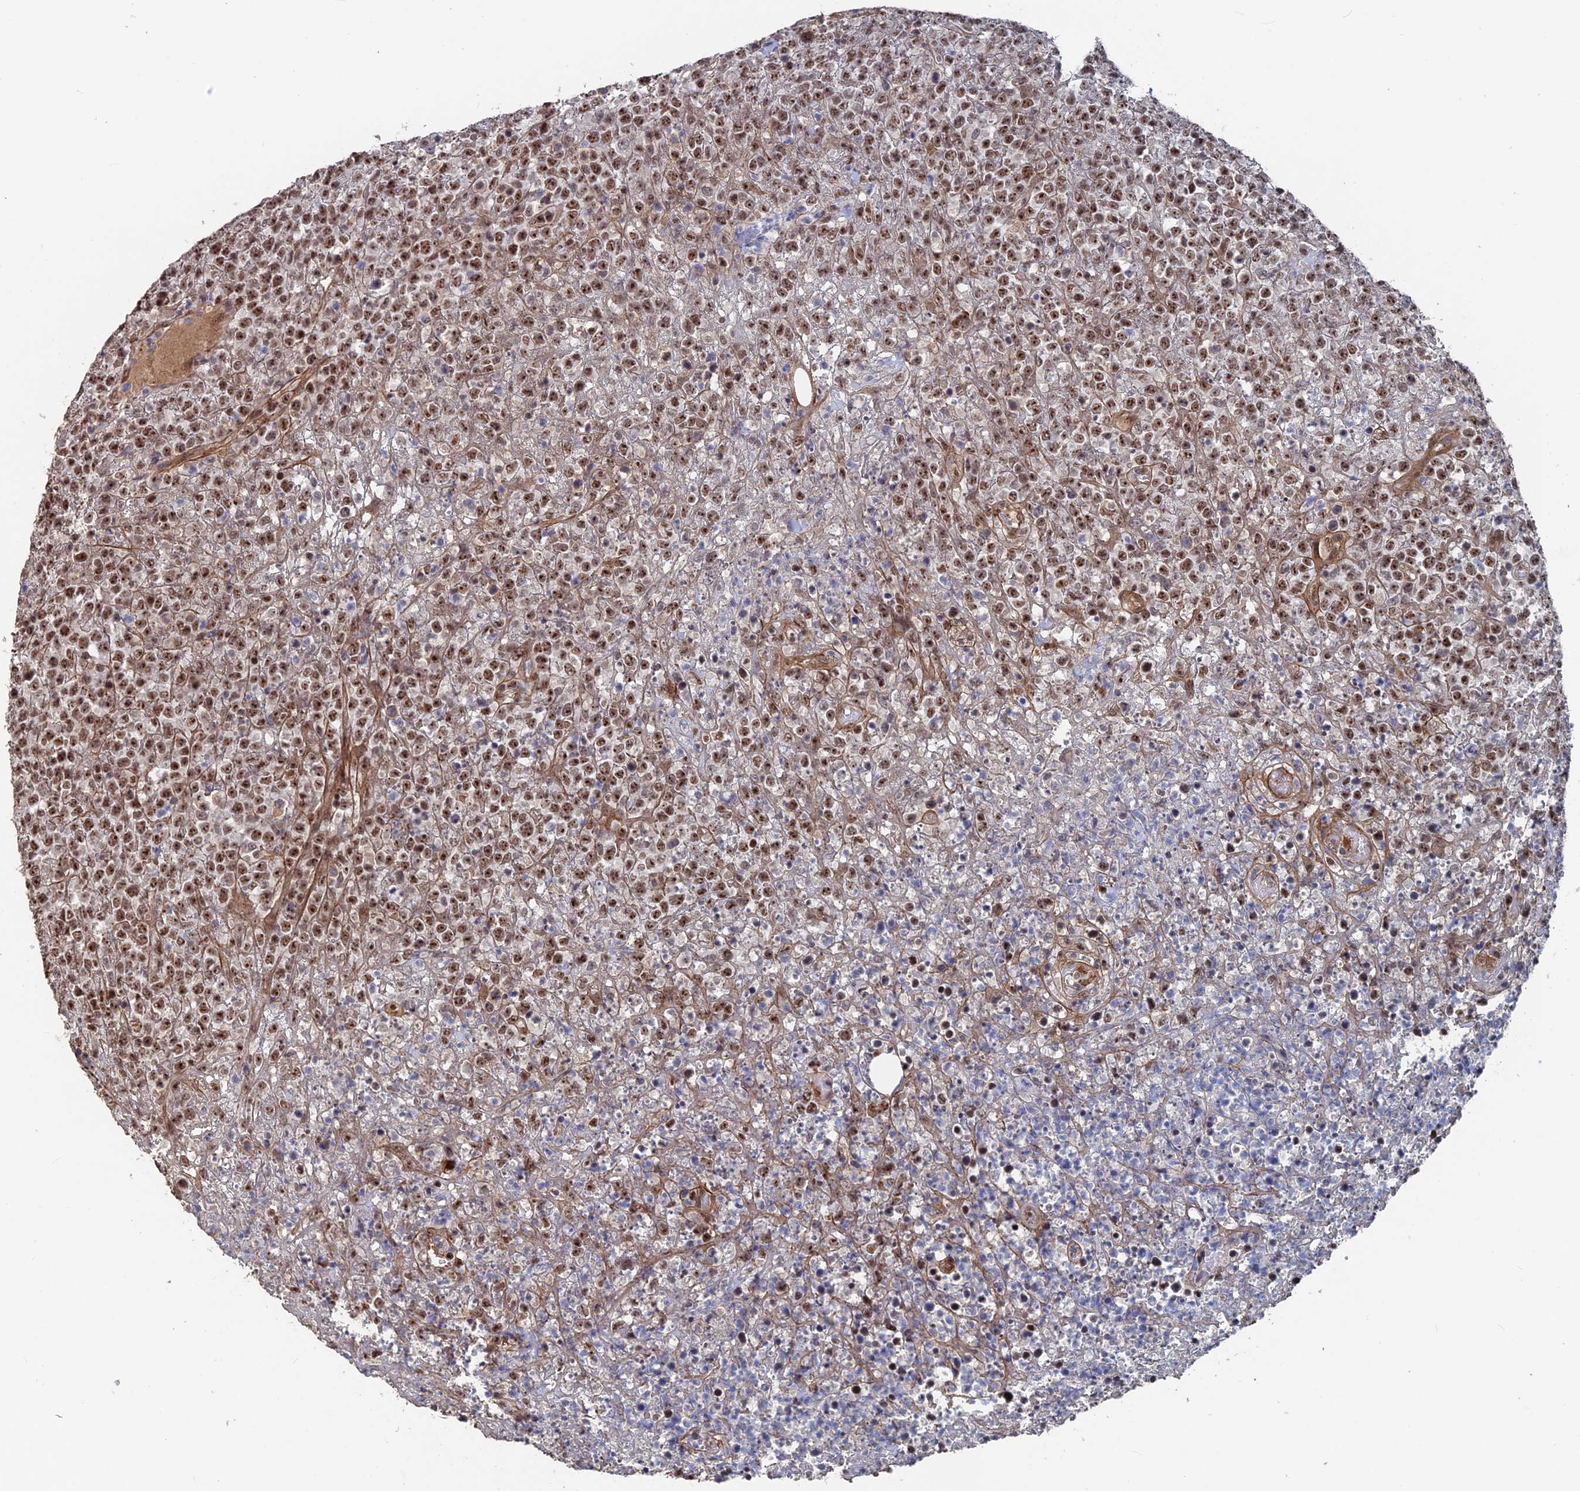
{"staining": {"intensity": "moderate", "quantity": ">75%", "location": "nuclear"}, "tissue": "lymphoma", "cell_type": "Tumor cells", "image_type": "cancer", "snomed": [{"axis": "morphology", "description": "Malignant lymphoma, non-Hodgkin's type, High grade"}, {"axis": "topography", "description": "Colon"}], "caption": "An image of high-grade malignant lymphoma, non-Hodgkin's type stained for a protein shows moderate nuclear brown staining in tumor cells. Nuclei are stained in blue.", "gene": "SH3D21", "patient": {"sex": "female", "age": 53}}